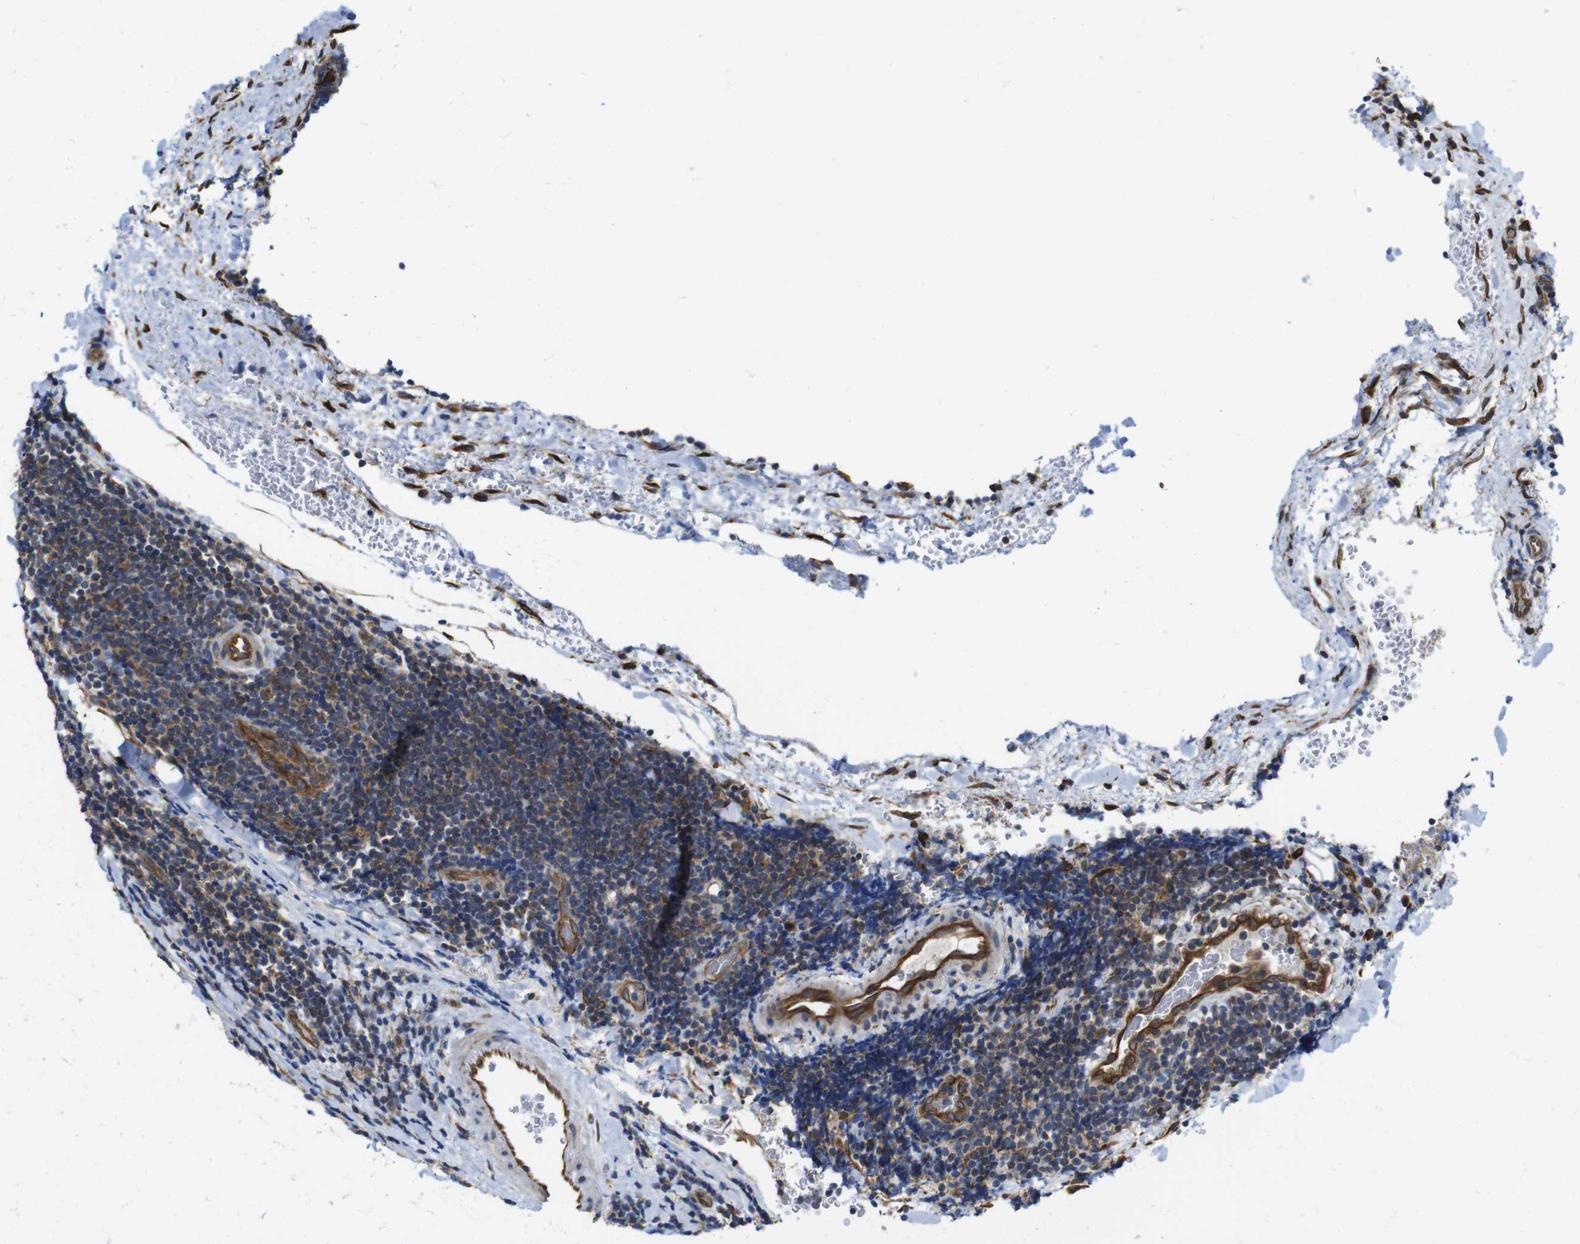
{"staining": {"intensity": "moderate", "quantity": "25%-75%", "location": "cytoplasmic/membranous"}, "tissue": "lymphoma", "cell_type": "Tumor cells", "image_type": "cancer", "snomed": [{"axis": "morphology", "description": "Malignant lymphoma, non-Hodgkin's type, Low grade"}, {"axis": "topography", "description": "Lymph node"}], "caption": "Approximately 25%-75% of tumor cells in lymphoma display moderate cytoplasmic/membranous protein staining as visualized by brown immunohistochemical staining.", "gene": "ZDHHC5", "patient": {"sex": "male", "age": 83}}